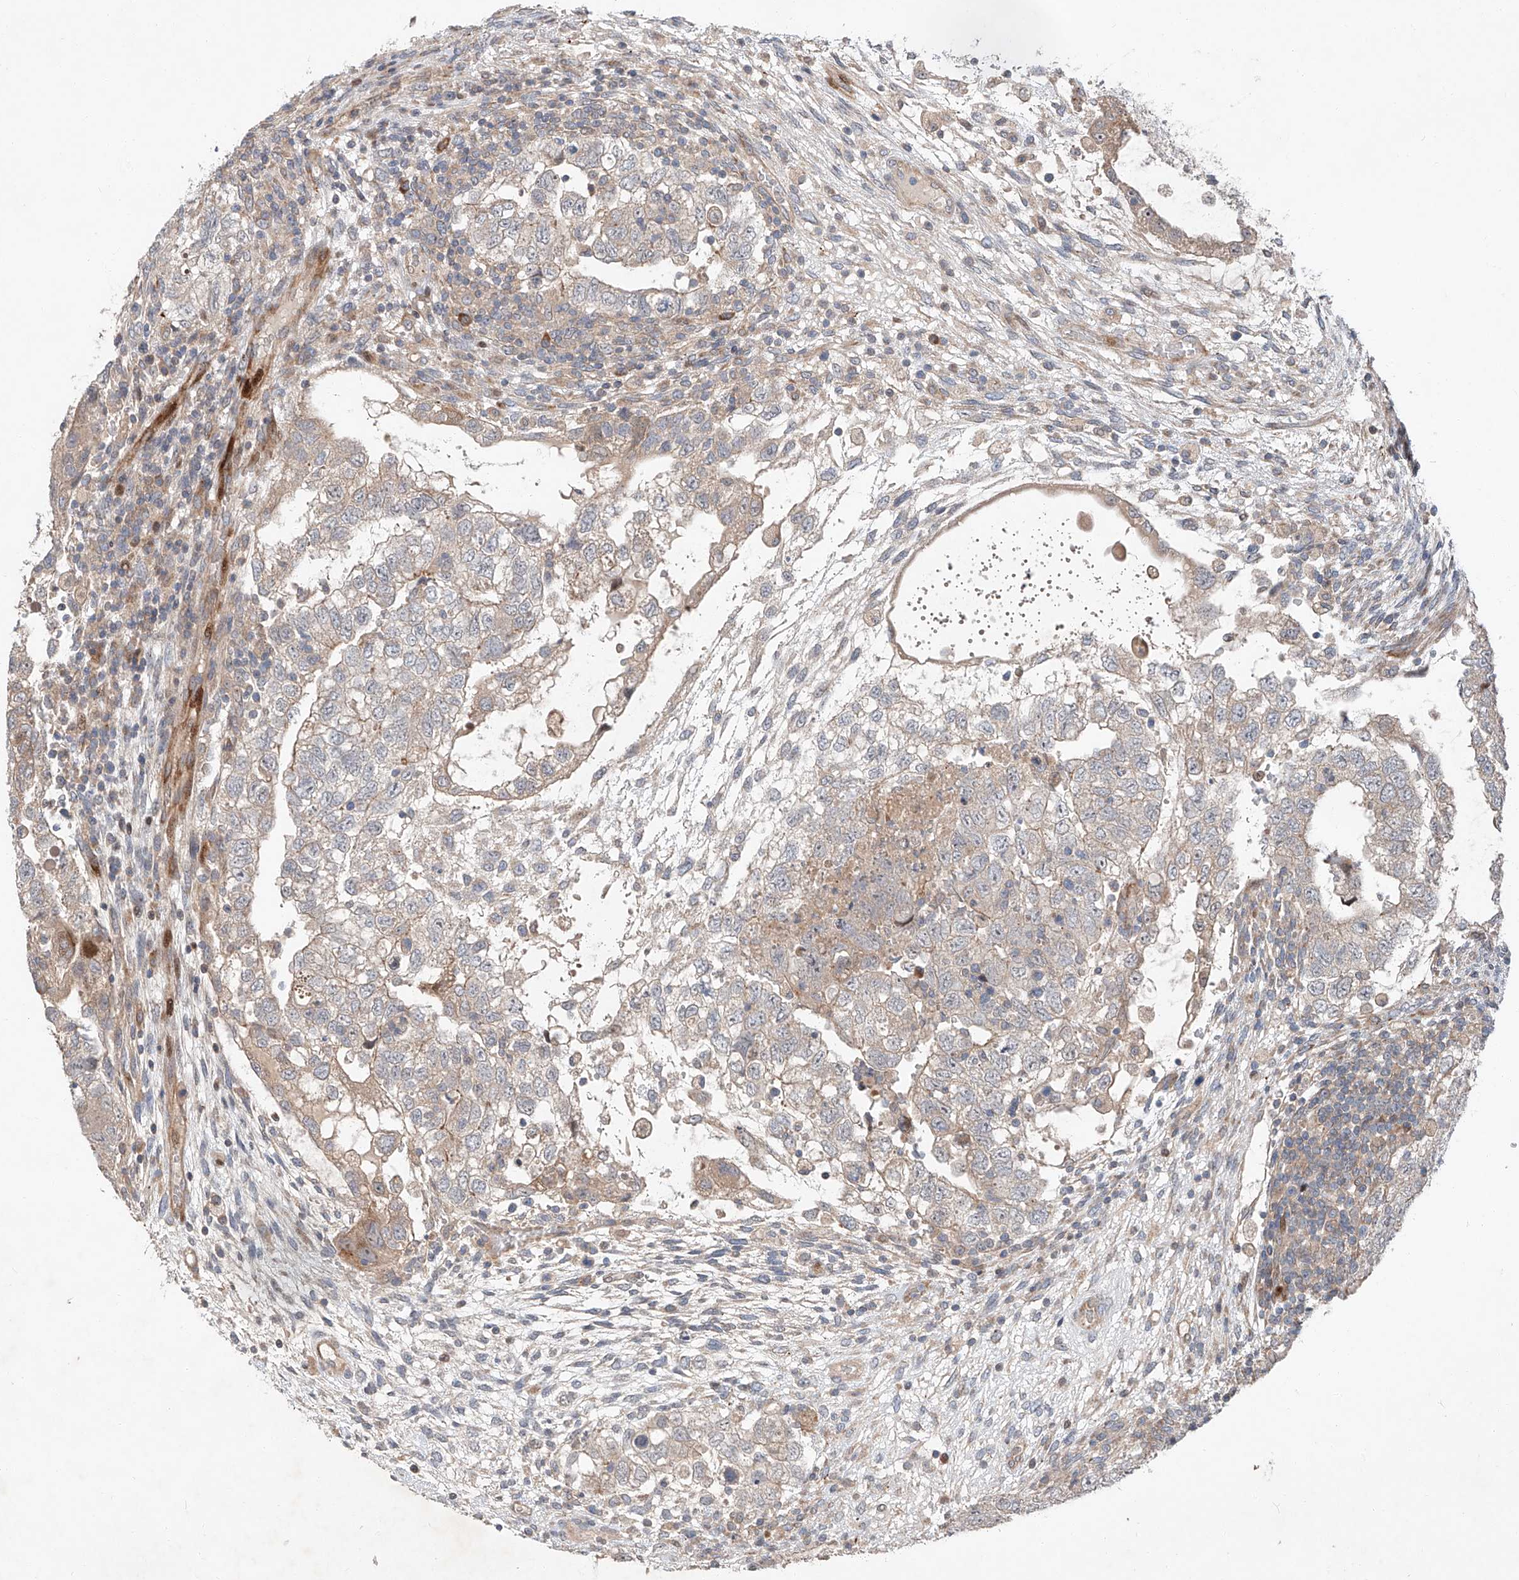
{"staining": {"intensity": "moderate", "quantity": "<25%", "location": "cytoplasmic/membranous"}, "tissue": "testis cancer", "cell_type": "Tumor cells", "image_type": "cancer", "snomed": [{"axis": "morphology", "description": "Carcinoma, Embryonal, NOS"}, {"axis": "topography", "description": "Testis"}], "caption": "Immunohistochemical staining of testis cancer exhibits moderate cytoplasmic/membranous protein expression in about <25% of tumor cells. The staining was performed using DAB (3,3'-diaminobenzidine), with brown indicating positive protein expression. Nuclei are stained blue with hematoxylin.", "gene": "USF3", "patient": {"sex": "male", "age": 37}}